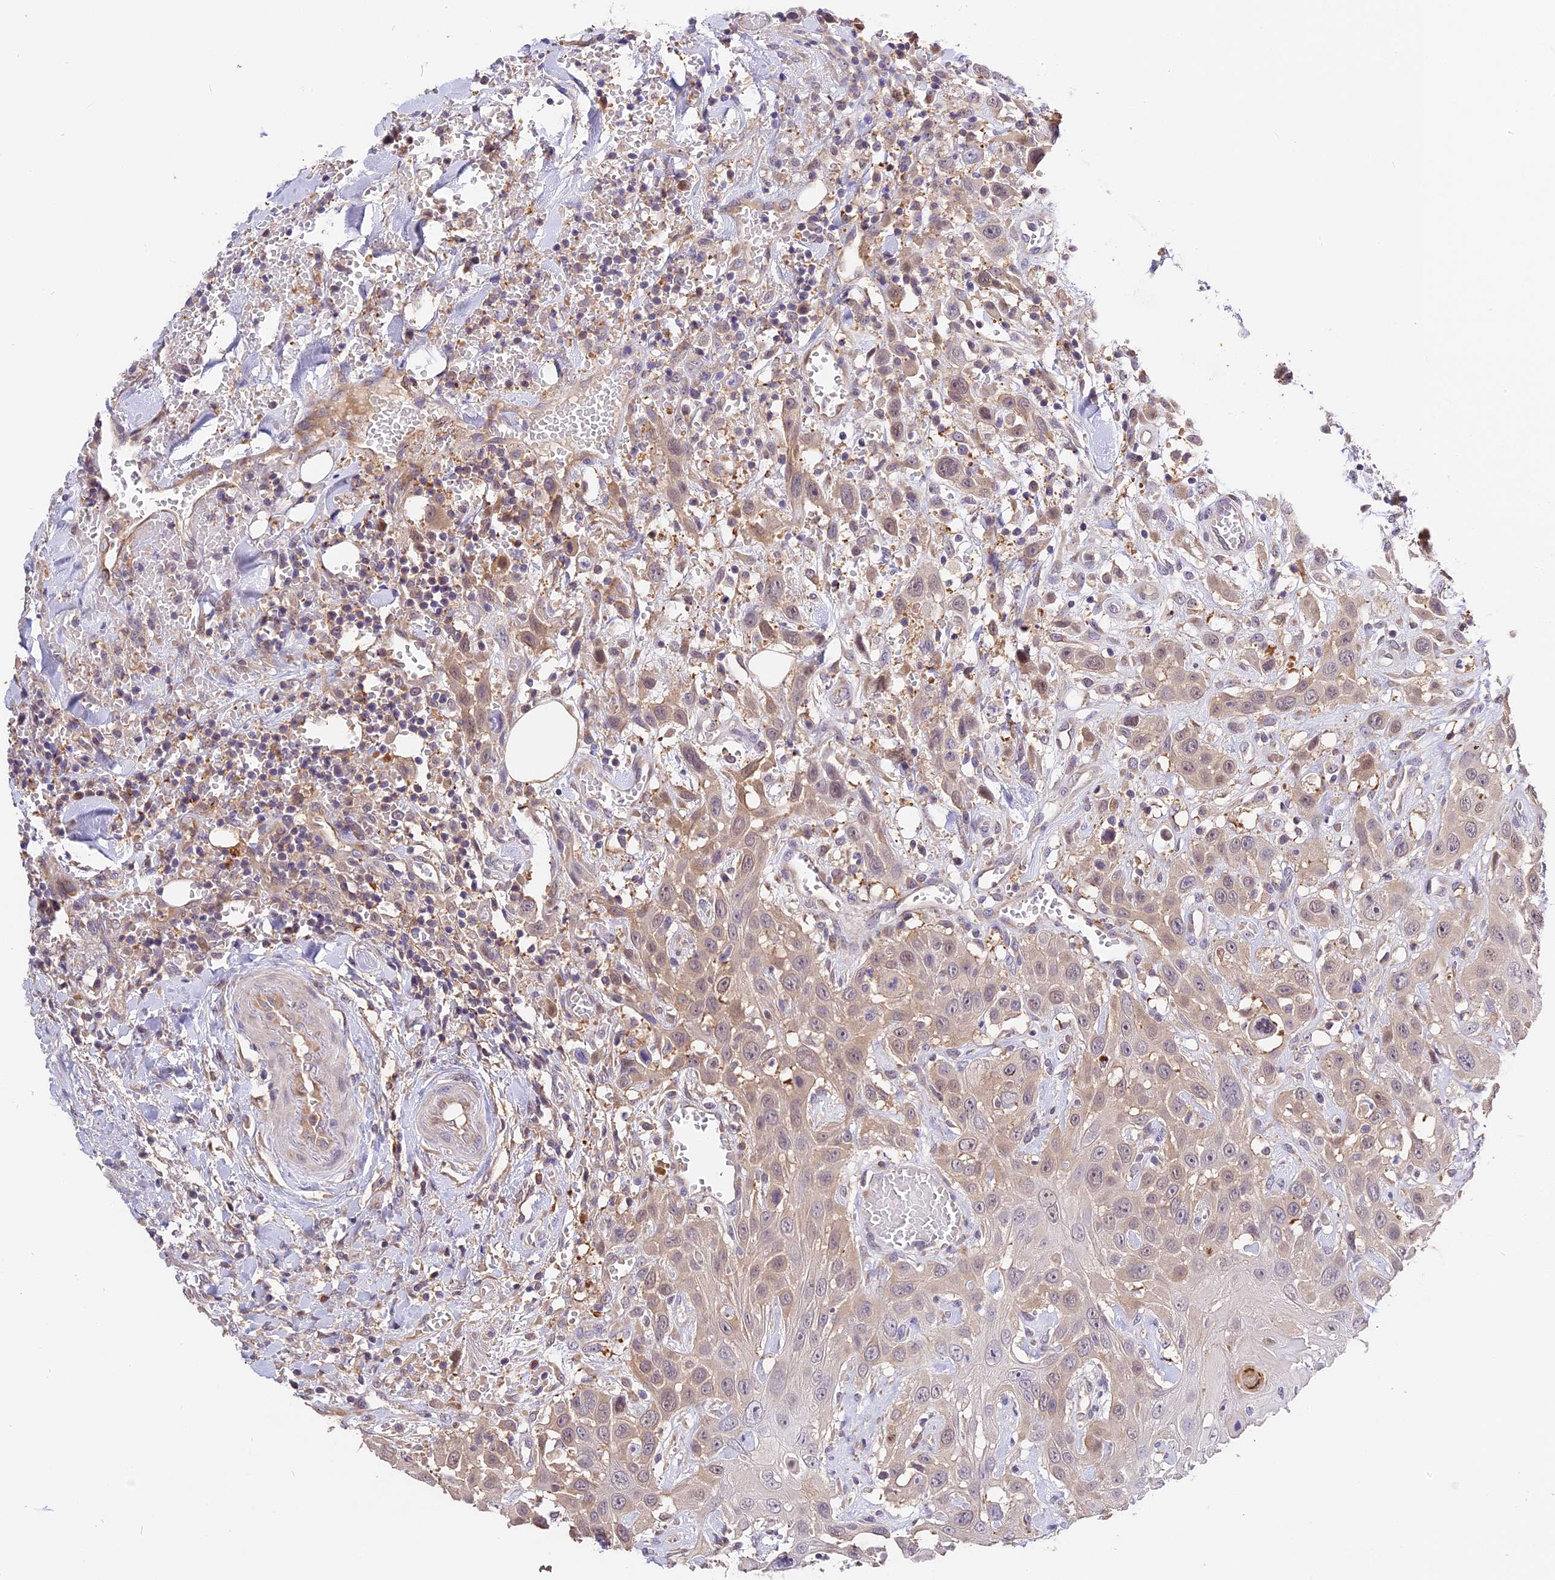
{"staining": {"intensity": "weak", "quantity": "25%-75%", "location": "cytoplasmic/membranous,nuclear"}, "tissue": "head and neck cancer", "cell_type": "Tumor cells", "image_type": "cancer", "snomed": [{"axis": "morphology", "description": "Squamous cell carcinoma, NOS"}, {"axis": "topography", "description": "Head-Neck"}], "caption": "A brown stain shows weak cytoplasmic/membranous and nuclear positivity of a protein in human head and neck squamous cell carcinoma tumor cells.", "gene": "BSCL2", "patient": {"sex": "male", "age": 81}}